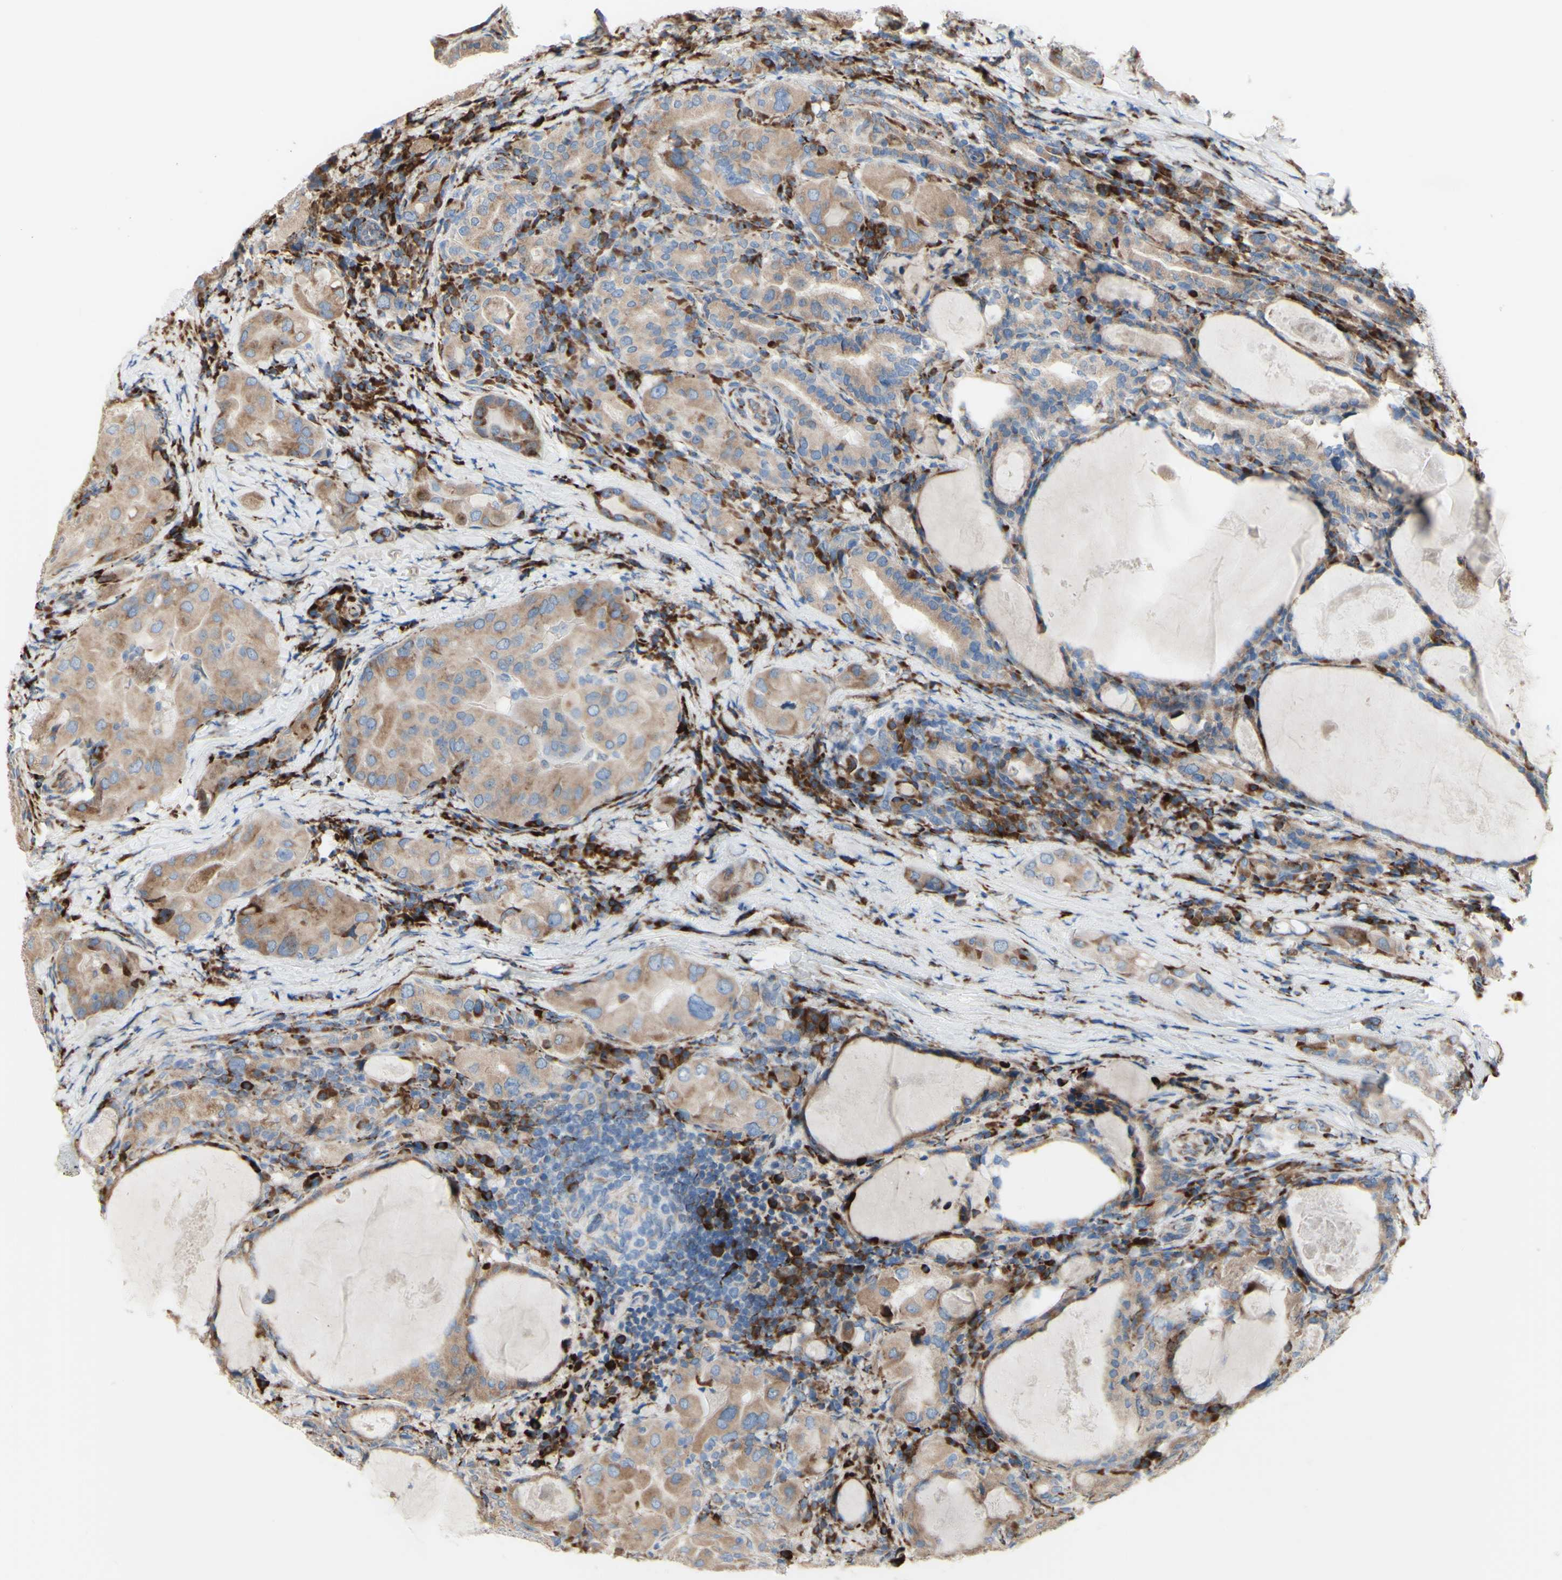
{"staining": {"intensity": "moderate", "quantity": ">75%", "location": "cytoplasmic/membranous"}, "tissue": "thyroid cancer", "cell_type": "Tumor cells", "image_type": "cancer", "snomed": [{"axis": "morphology", "description": "Papillary adenocarcinoma, NOS"}, {"axis": "topography", "description": "Thyroid gland"}], "caption": "Protein staining exhibits moderate cytoplasmic/membranous staining in about >75% of tumor cells in thyroid cancer. (DAB = brown stain, brightfield microscopy at high magnification).", "gene": "AGPAT5", "patient": {"sex": "female", "age": 42}}